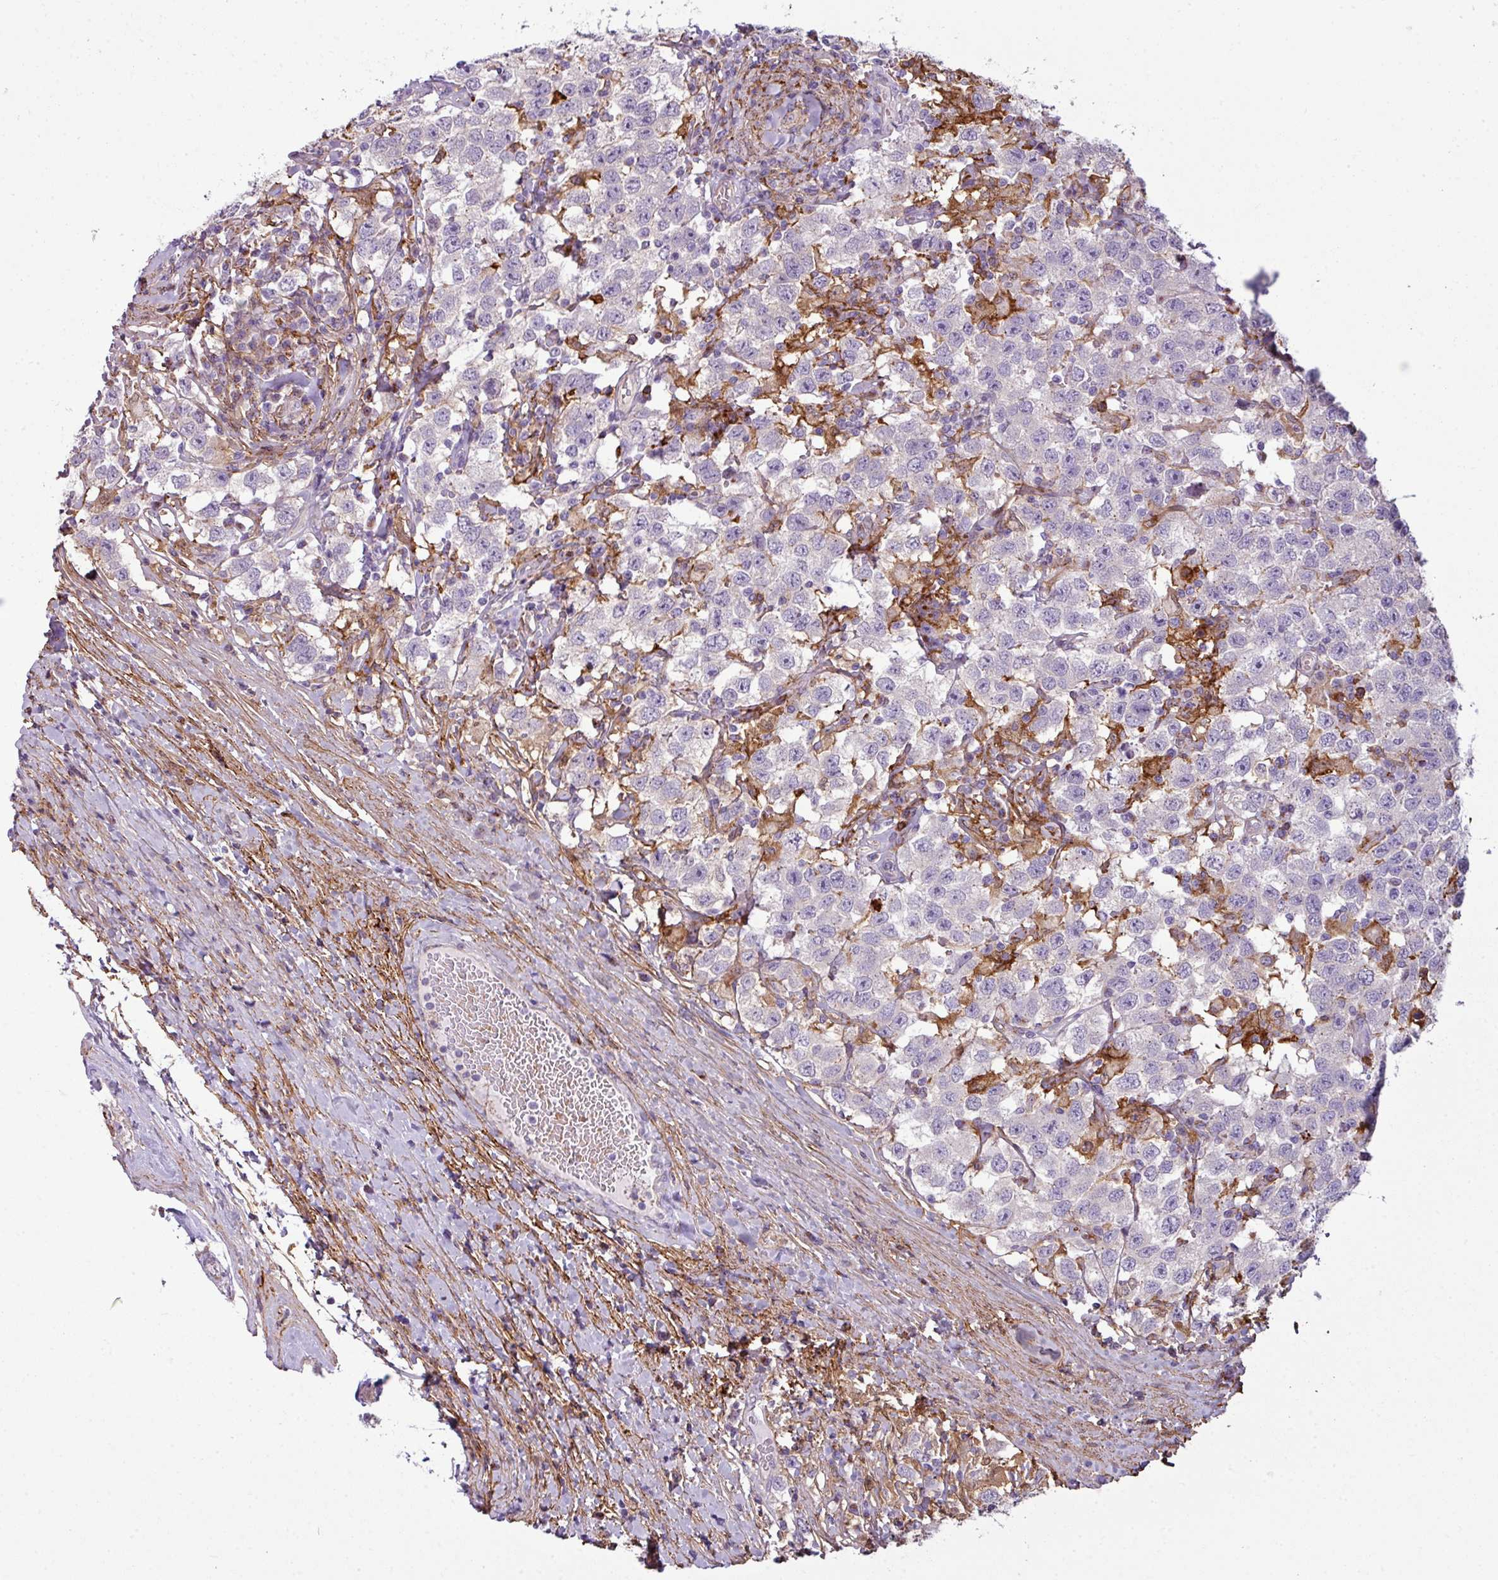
{"staining": {"intensity": "negative", "quantity": "none", "location": "none"}, "tissue": "testis cancer", "cell_type": "Tumor cells", "image_type": "cancer", "snomed": [{"axis": "morphology", "description": "Seminoma, NOS"}, {"axis": "topography", "description": "Testis"}], "caption": "A high-resolution photomicrograph shows IHC staining of testis cancer, which shows no significant positivity in tumor cells.", "gene": "COL8A1", "patient": {"sex": "male", "age": 41}}